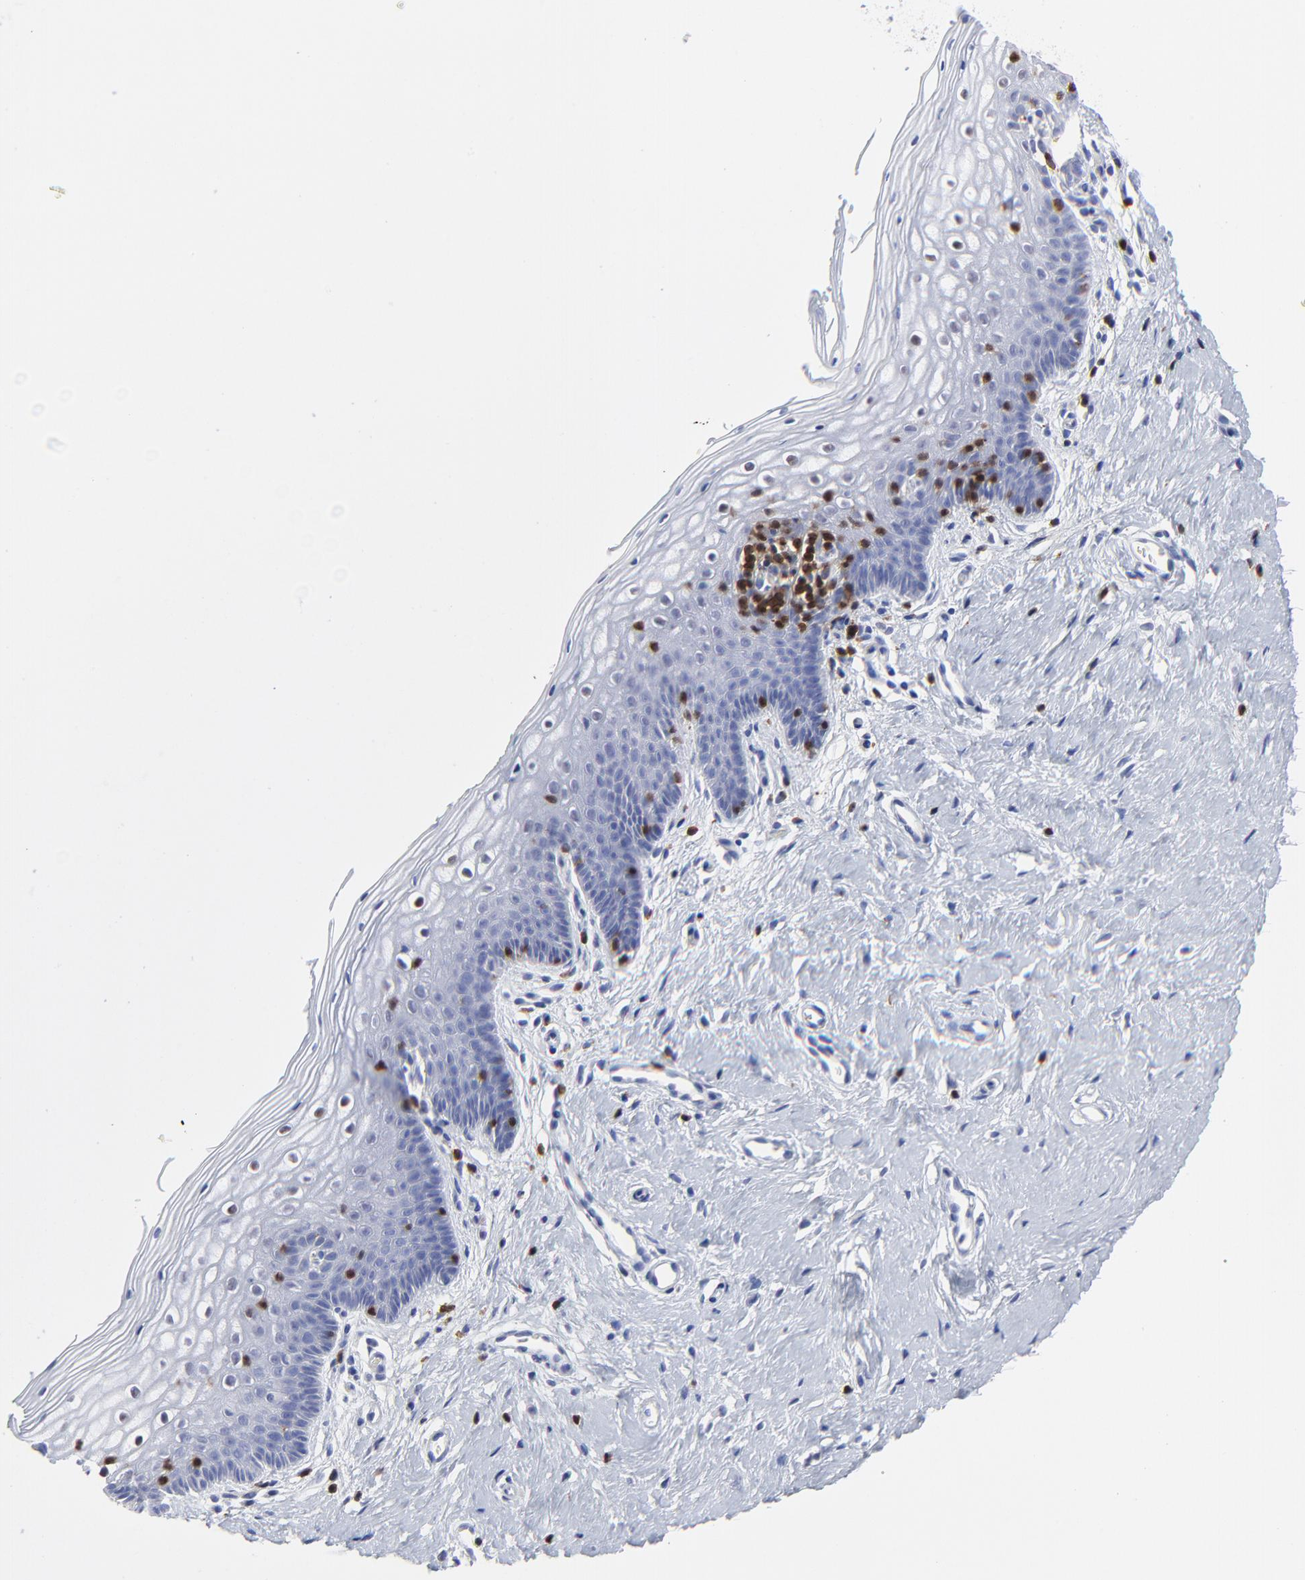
{"staining": {"intensity": "negative", "quantity": "none", "location": "none"}, "tissue": "vagina", "cell_type": "Squamous epithelial cells", "image_type": "normal", "snomed": [{"axis": "morphology", "description": "Normal tissue, NOS"}, {"axis": "topography", "description": "Vagina"}], "caption": "Immunohistochemistry photomicrograph of benign vagina: human vagina stained with DAB (3,3'-diaminobenzidine) displays no significant protein staining in squamous epithelial cells. (Brightfield microscopy of DAB immunohistochemistry (IHC) at high magnification).", "gene": "ZAP70", "patient": {"sex": "female", "age": 46}}